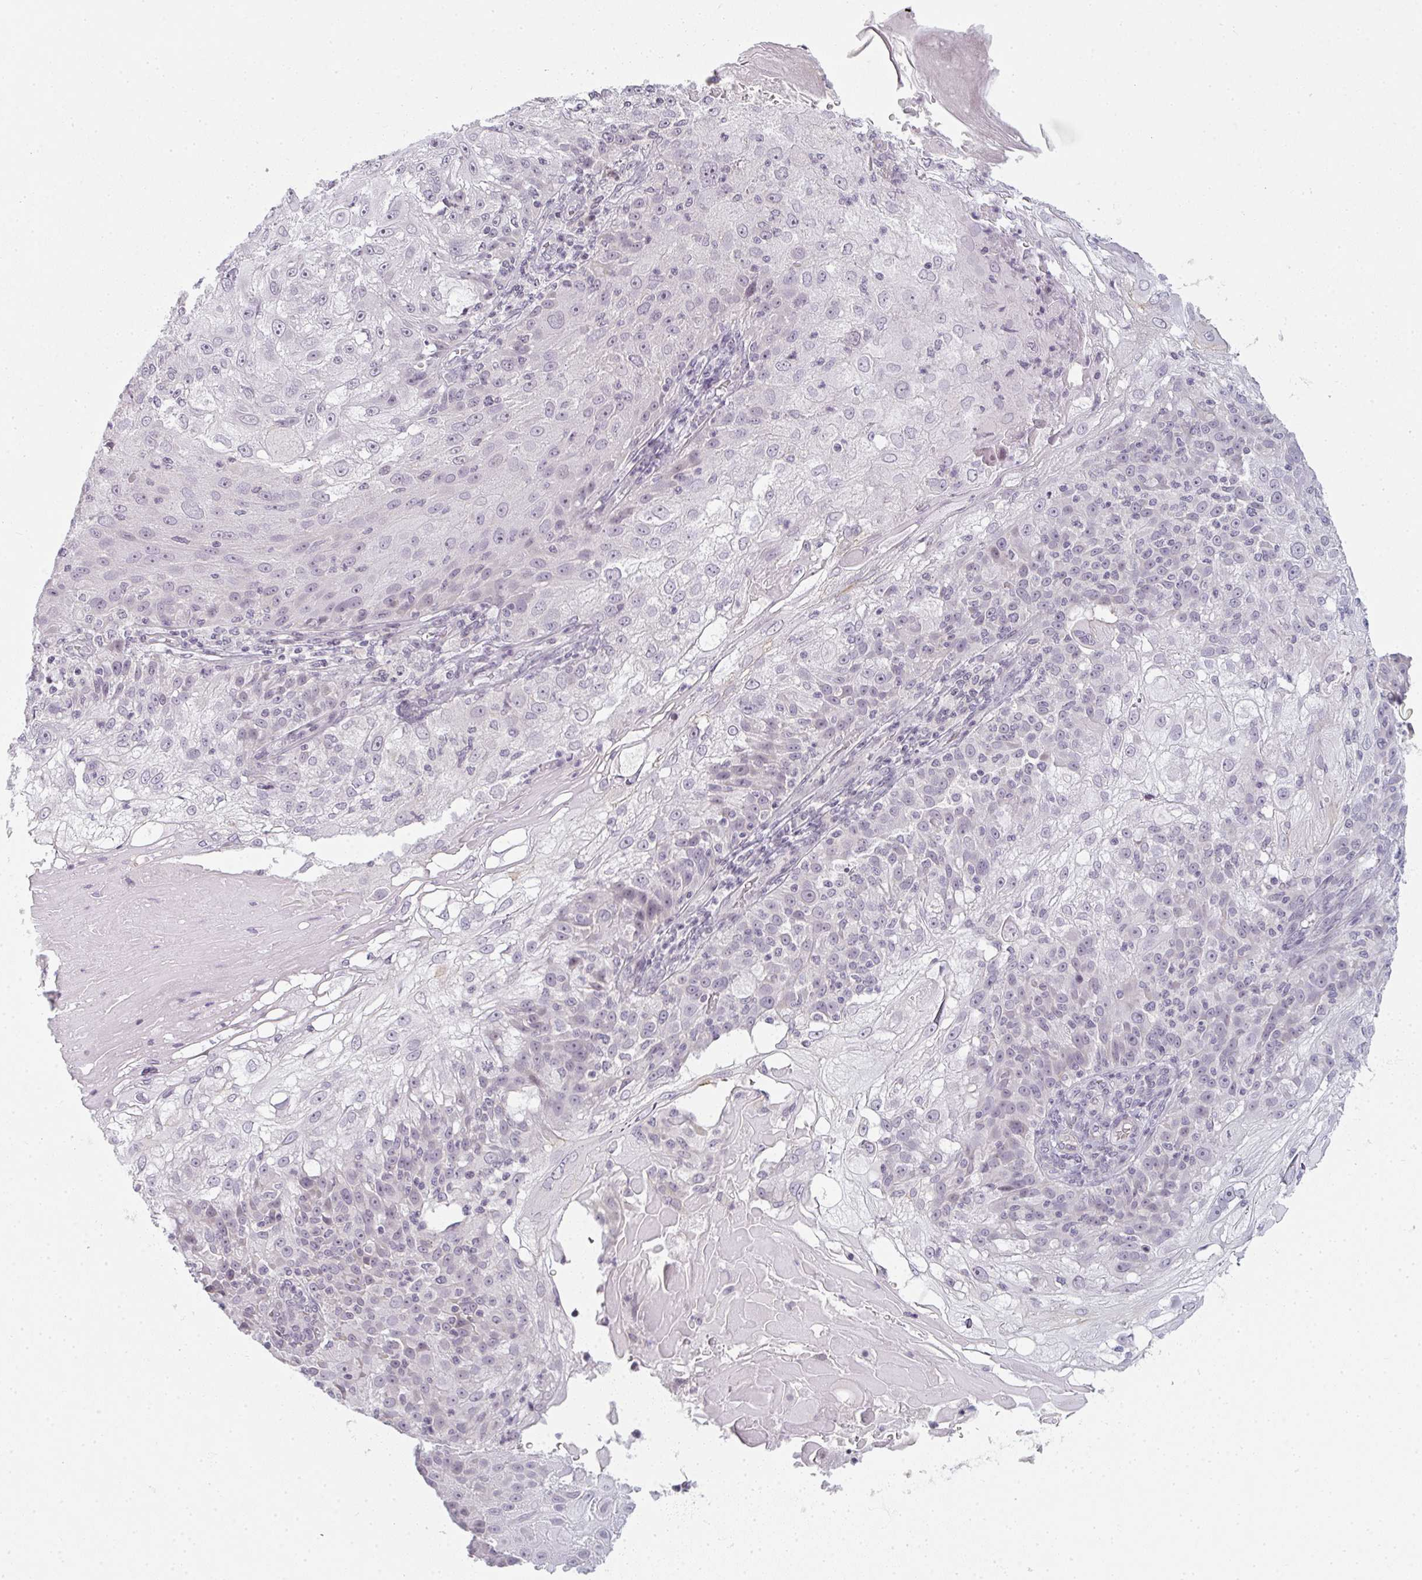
{"staining": {"intensity": "negative", "quantity": "none", "location": "none"}, "tissue": "skin cancer", "cell_type": "Tumor cells", "image_type": "cancer", "snomed": [{"axis": "morphology", "description": "Normal tissue, NOS"}, {"axis": "morphology", "description": "Squamous cell carcinoma, NOS"}, {"axis": "topography", "description": "Skin"}], "caption": "Tumor cells show no significant expression in skin squamous cell carcinoma. Nuclei are stained in blue.", "gene": "RBBP6", "patient": {"sex": "female", "age": 83}}